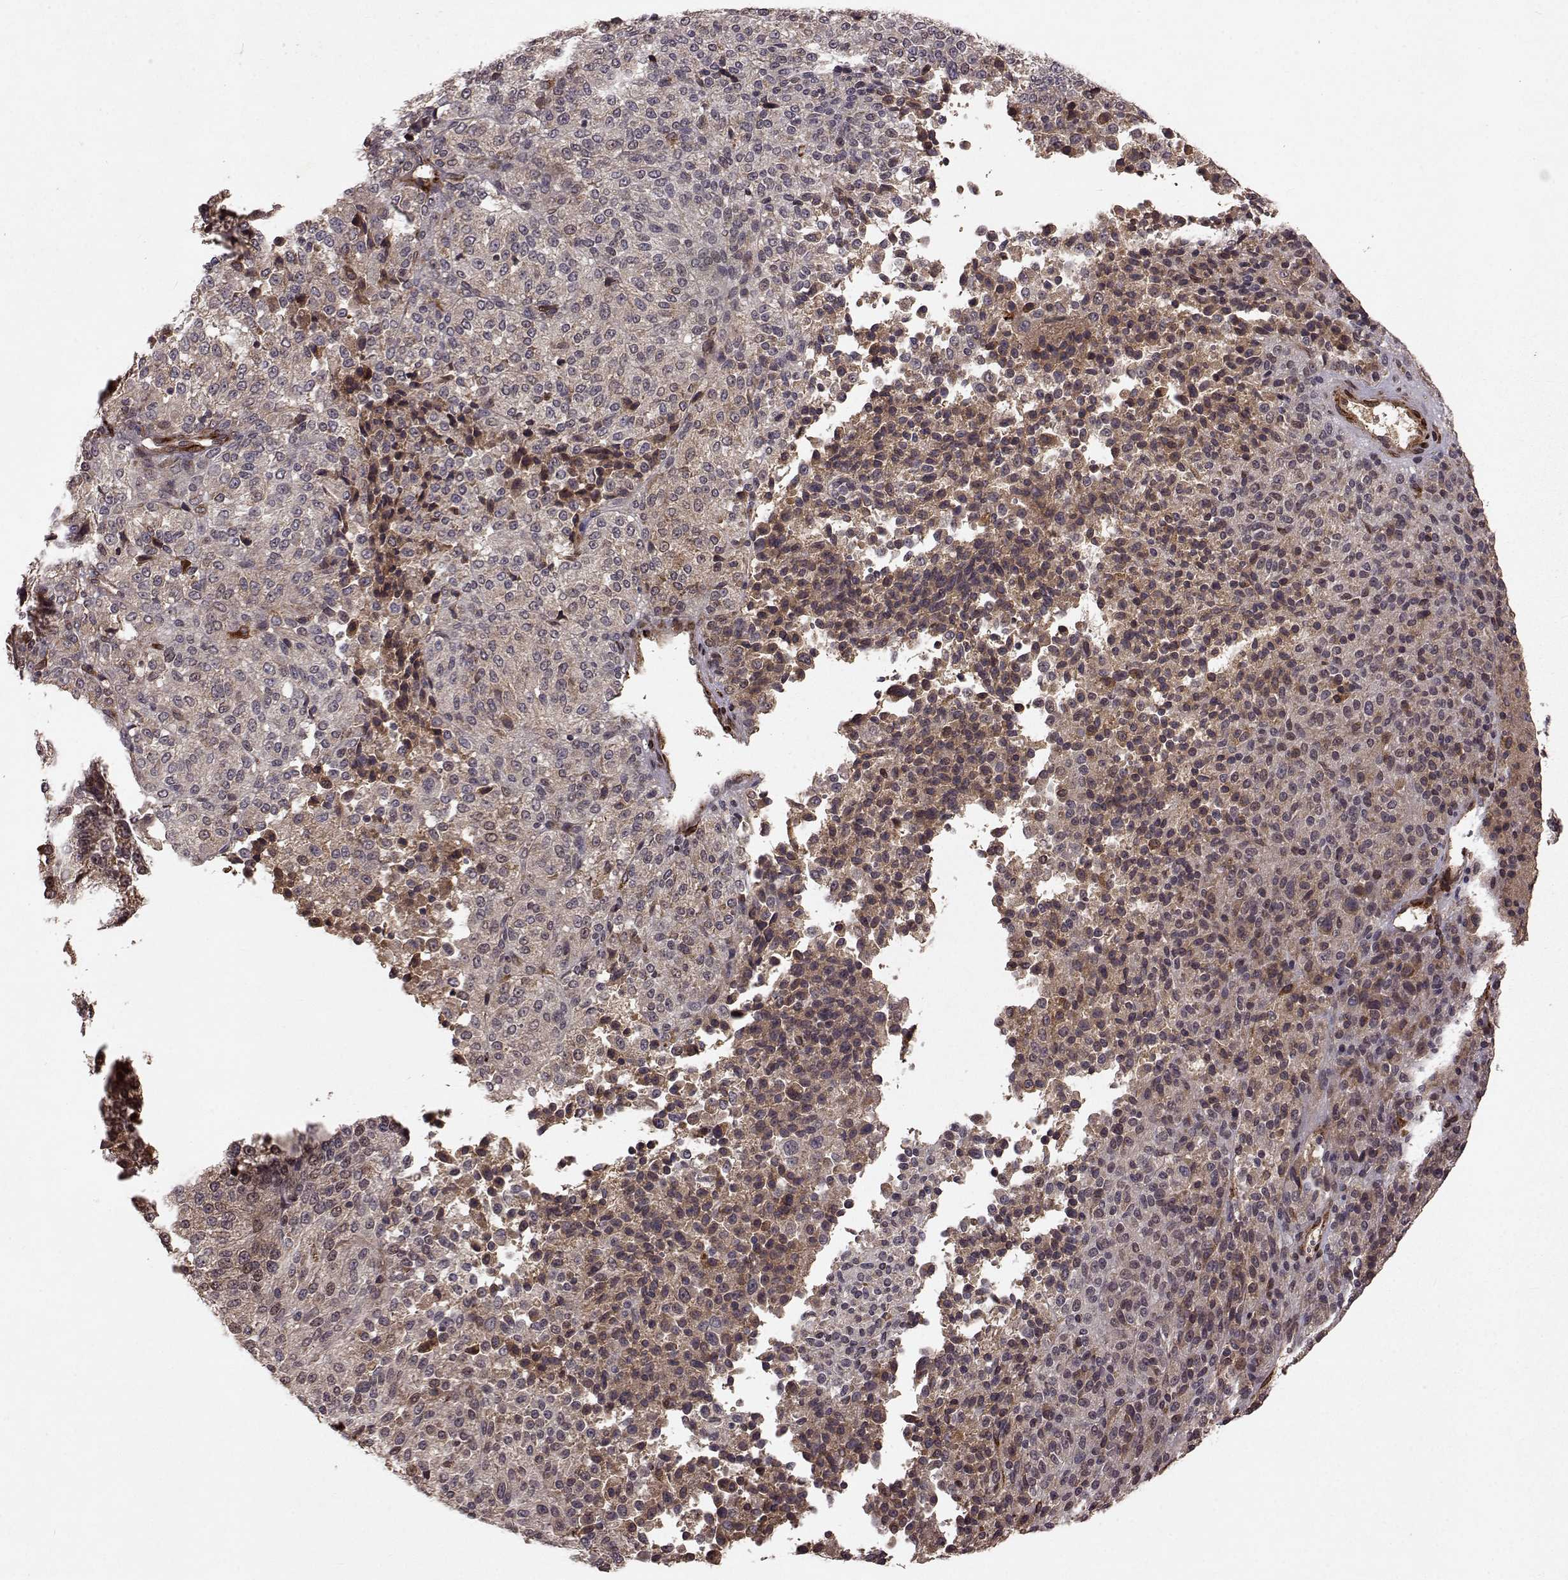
{"staining": {"intensity": "weak", "quantity": "25%-75%", "location": "cytoplasmic/membranous"}, "tissue": "melanoma", "cell_type": "Tumor cells", "image_type": "cancer", "snomed": [{"axis": "morphology", "description": "Malignant melanoma, Metastatic site"}, {"axis": "topography", "description": "Brain"}], "caption": "Protein expression analysis of malignant melanoma (metastatic site) reveals weak cytoplasmic/membranous staining in about 25%-75% of tumor cells.", "gene": "FSTL1", "patient": {"sex": "female", "age": 56}}